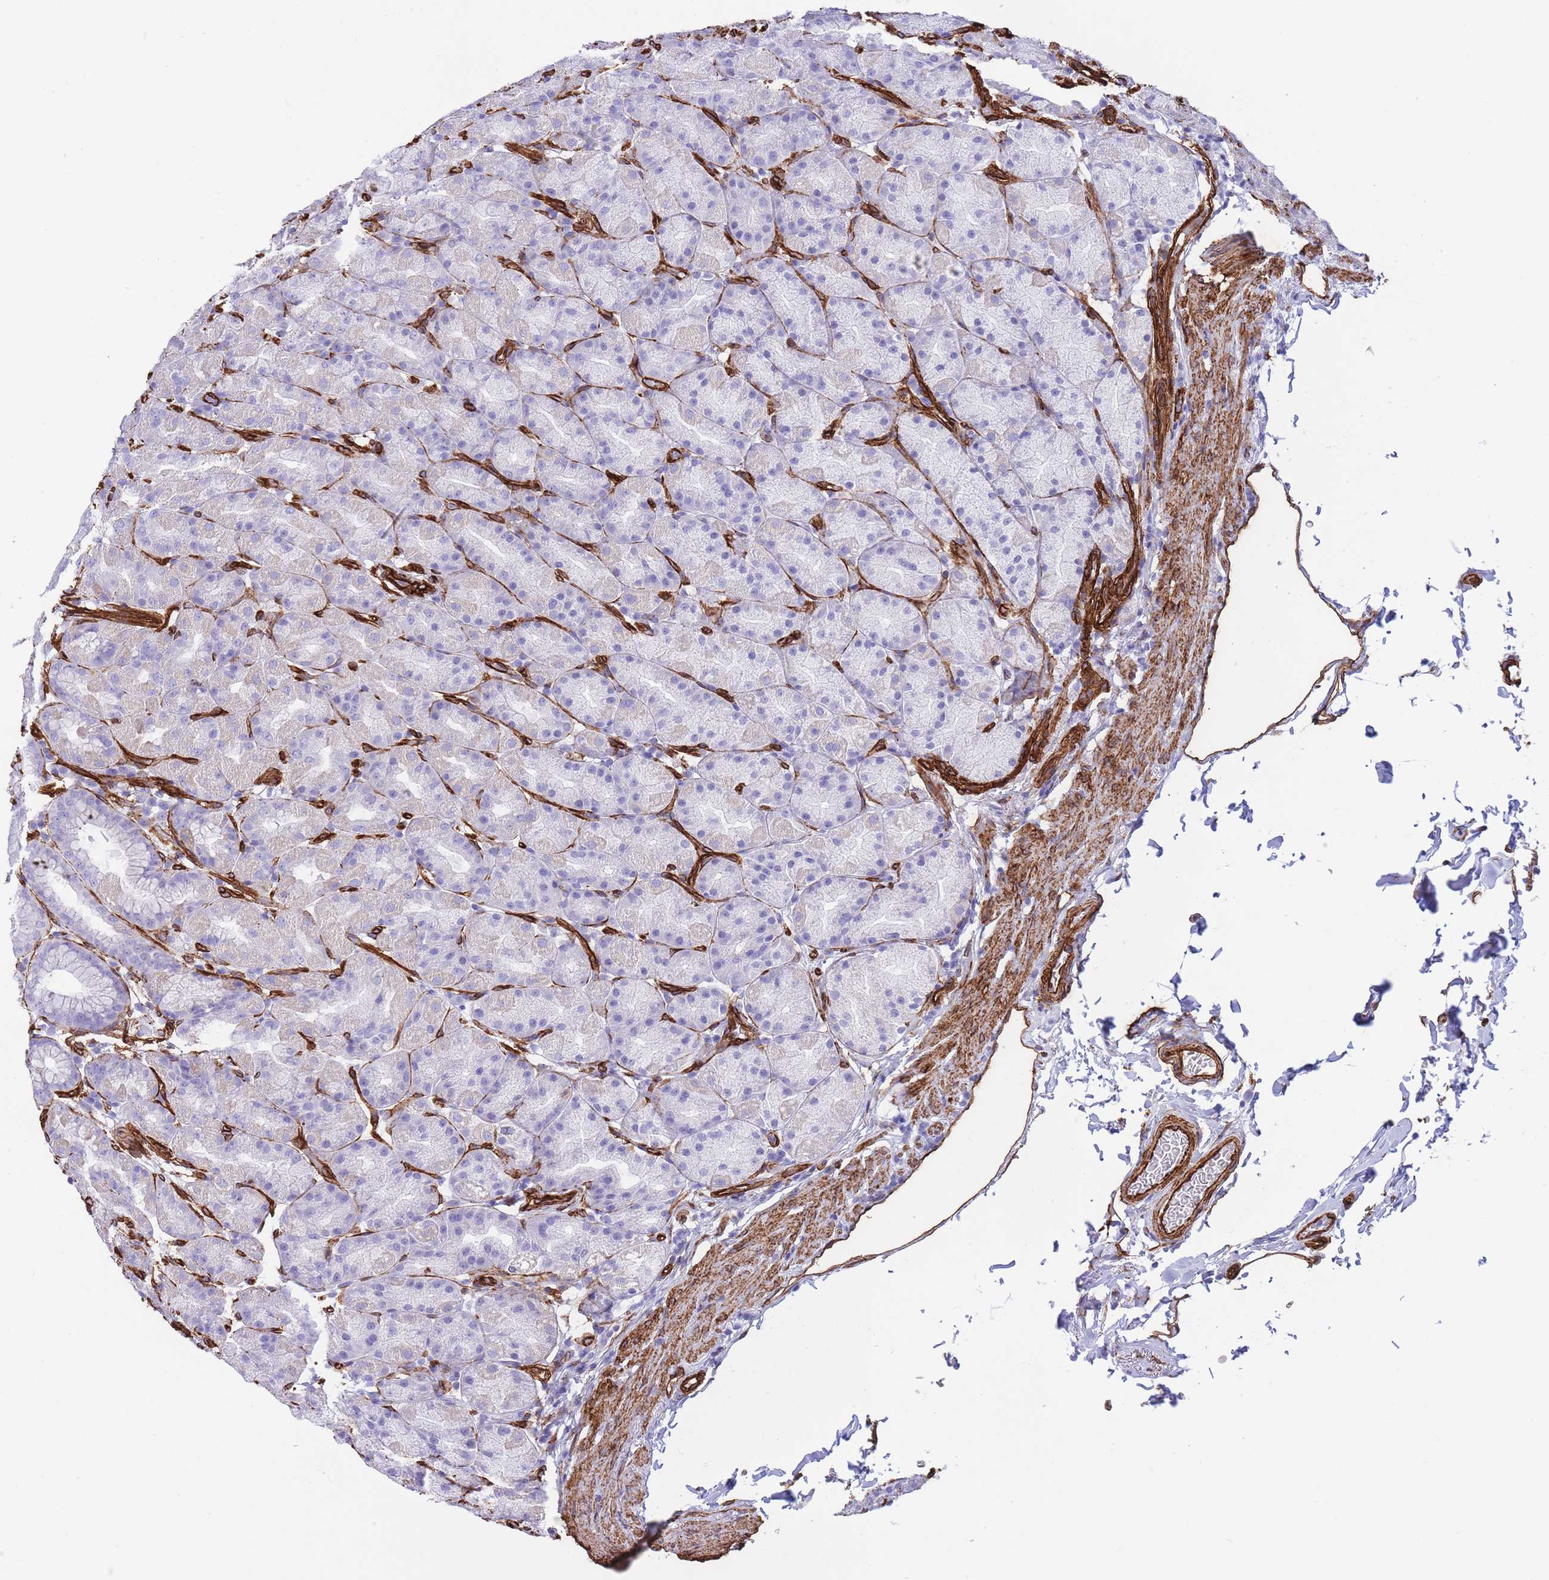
{"staining": {"intensity": "negative", "quantity": "none", "location": "none"}, "tissue": "stomach", "cell_type": "Glandular cells", "image_type": "normal", "snomed": [{"axis": "morphology", "description": "Normal tissue, NOS"}, {"axis": "topography", "description": "Stomach, upper"}, {"axis": "topography", "description": "Stomach"}], "caption": "This is an IHC histopathology image of benign stomach. There is no positivity in glandular cells.", "gene": "CAVIN1", "patient": {"sex": "male", "age": 68}}